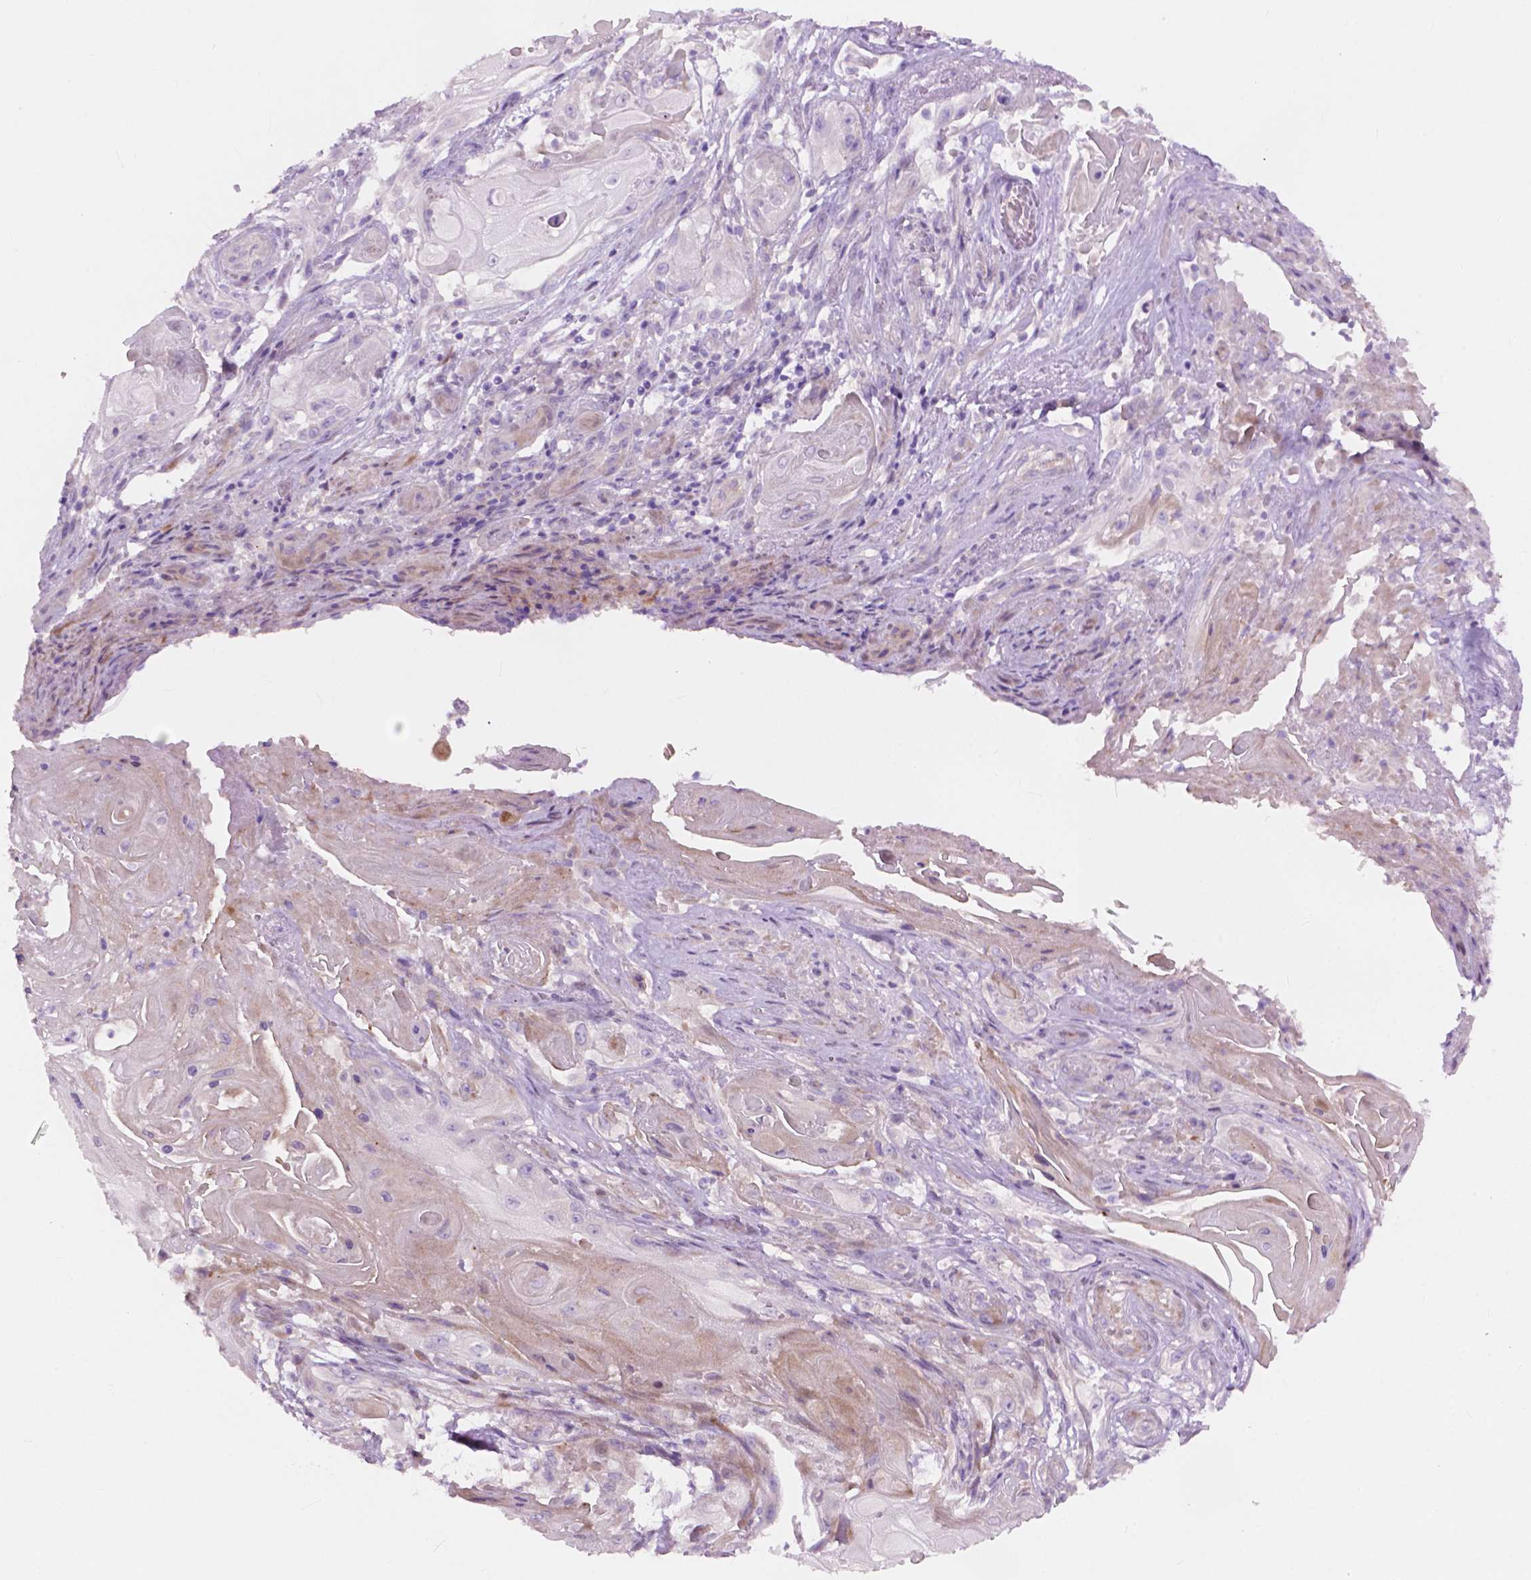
{"staining": {"intensity": "negative", "quantity": "none", "location": "none"}, "tissue": "skin cancer", "cell_type": "Tumor cells", "image_type": "cancer", "snomed": [{"axis": "morphology", "description": "Squamous cell carcinoma, NOS"}, {"axis": "topography", "description": "Skin"}], "caption": "Tumor cells are negative for brown protein staining in squamous cell carcinoma (skin).", "gene": "MORN1", "patient": {"sex": "male", "age": 62}}